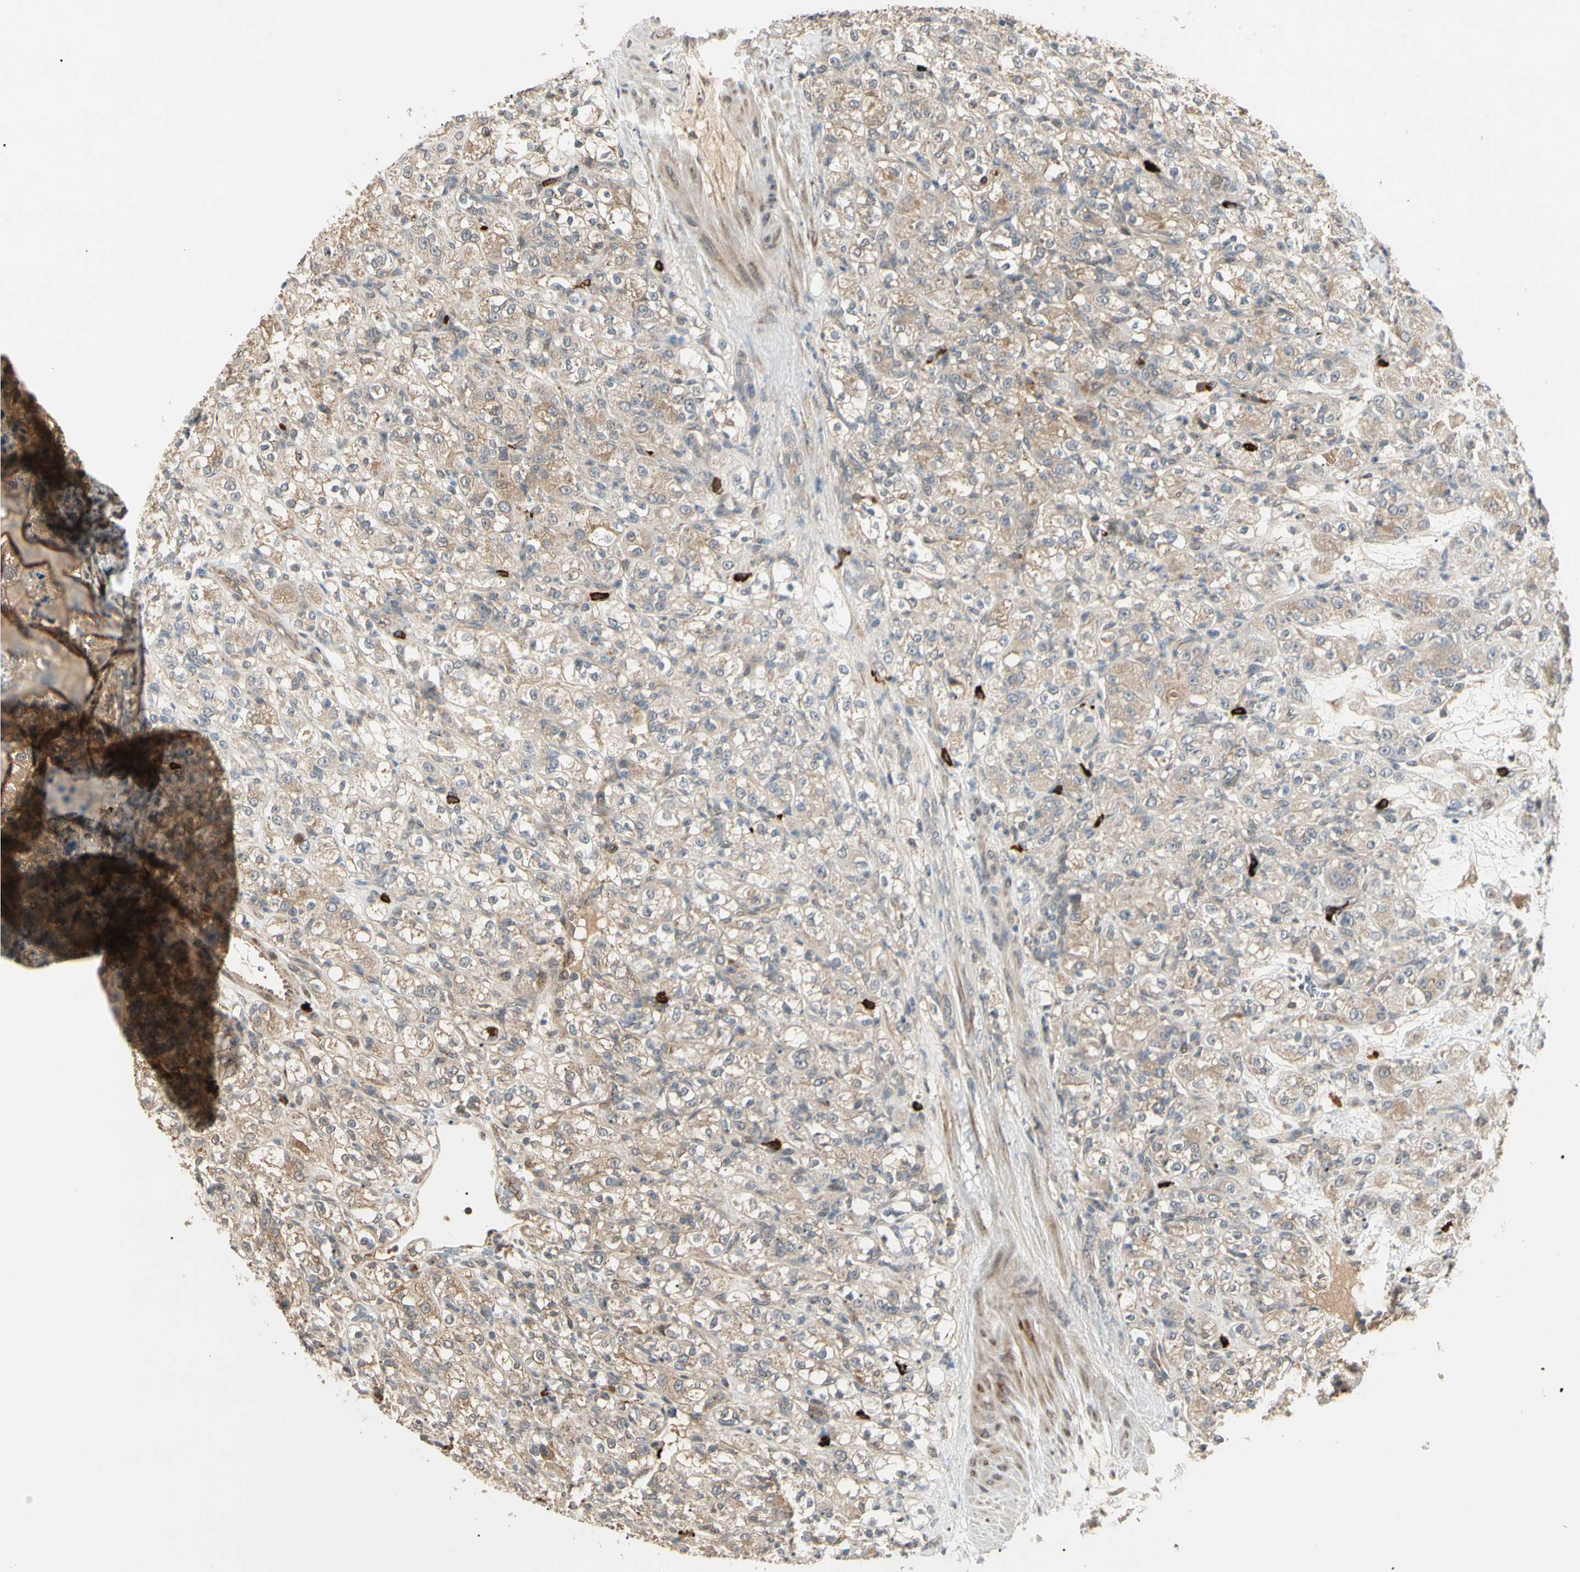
{"staining": {"intensity": "weak", "quantity": ">75%", "location": "cytoplasmic/membranous"}, "tissue": "renal cancer", "cell_type": "Tumor cells", "image_type": "cancer", "snomed": [{"axis": "morphology", "description": "Normal tissue, NOS"}, {"axis": "morphology", "description": "Adenocarcinoma, NOS"}, {"axis": "topography", "description": "Kidney"}], "caption": "Approximately >75% of tumor cells in renal adenocarcinoma reveal weak cytoplasmic/membranous protein positivity as visualized by brown immunohistochemical staining.", "gene": "ATG4C", "patient": {"sex": "male", "age": 61}}